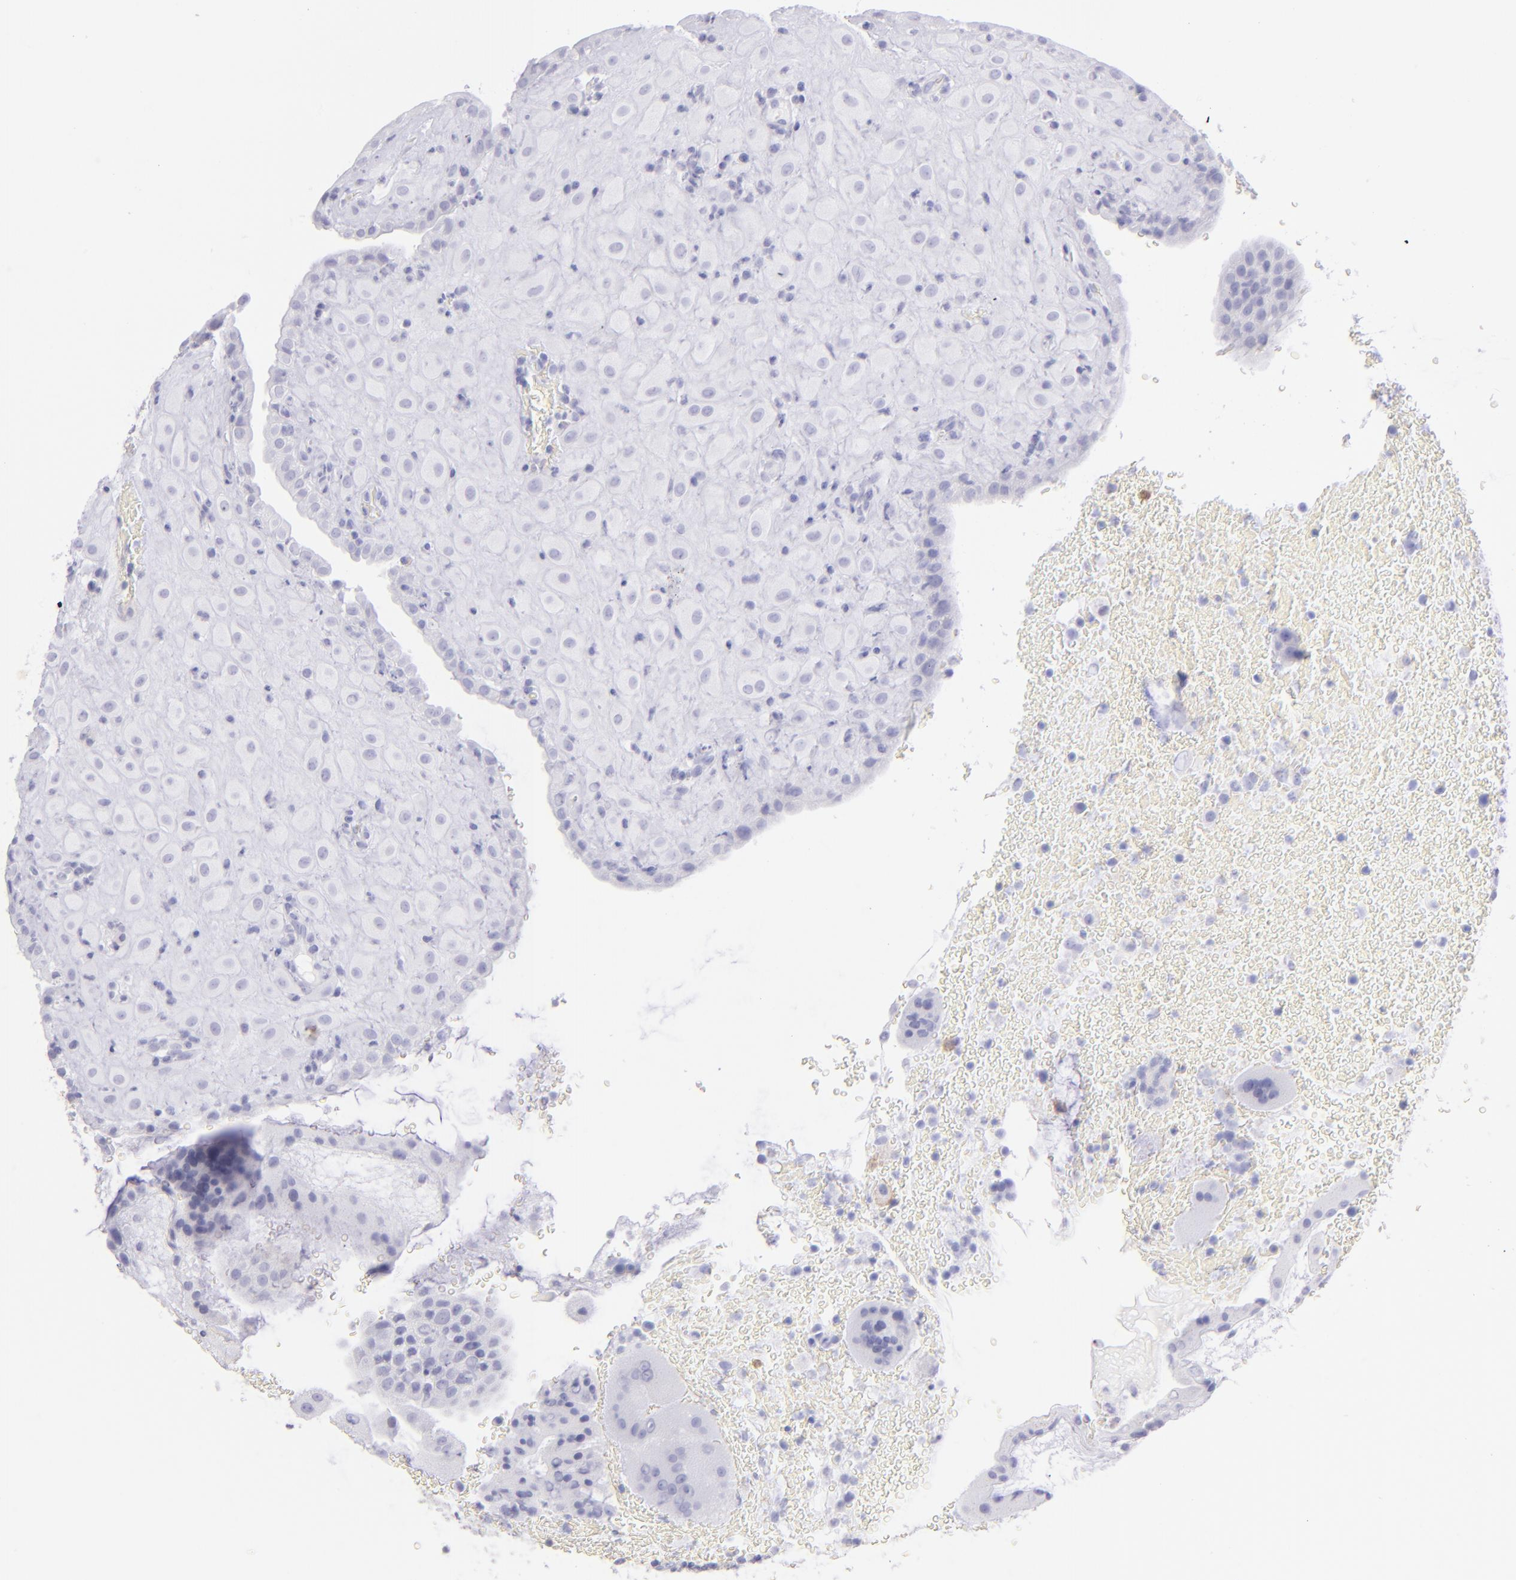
{"staining": {"intensity": "negative", "quantity": "none", "location": "none"}, "tissue": "placenta", "cell_type": "Decidual cells", "image_type": "normal", "snomed": [{"axis": "morphology", "description": "Normal tissue, NOS"}, {"axis": "topography", "description": "Placenta"}], "caption": "Decidual cells show no significant positivity in normal placenta. (DAB (3,3'-diaminobenzidine) immunohistochemistry (IHC), high magnification).", "gene": "CD72", "patient": {"sex": "female", "age": 19}}